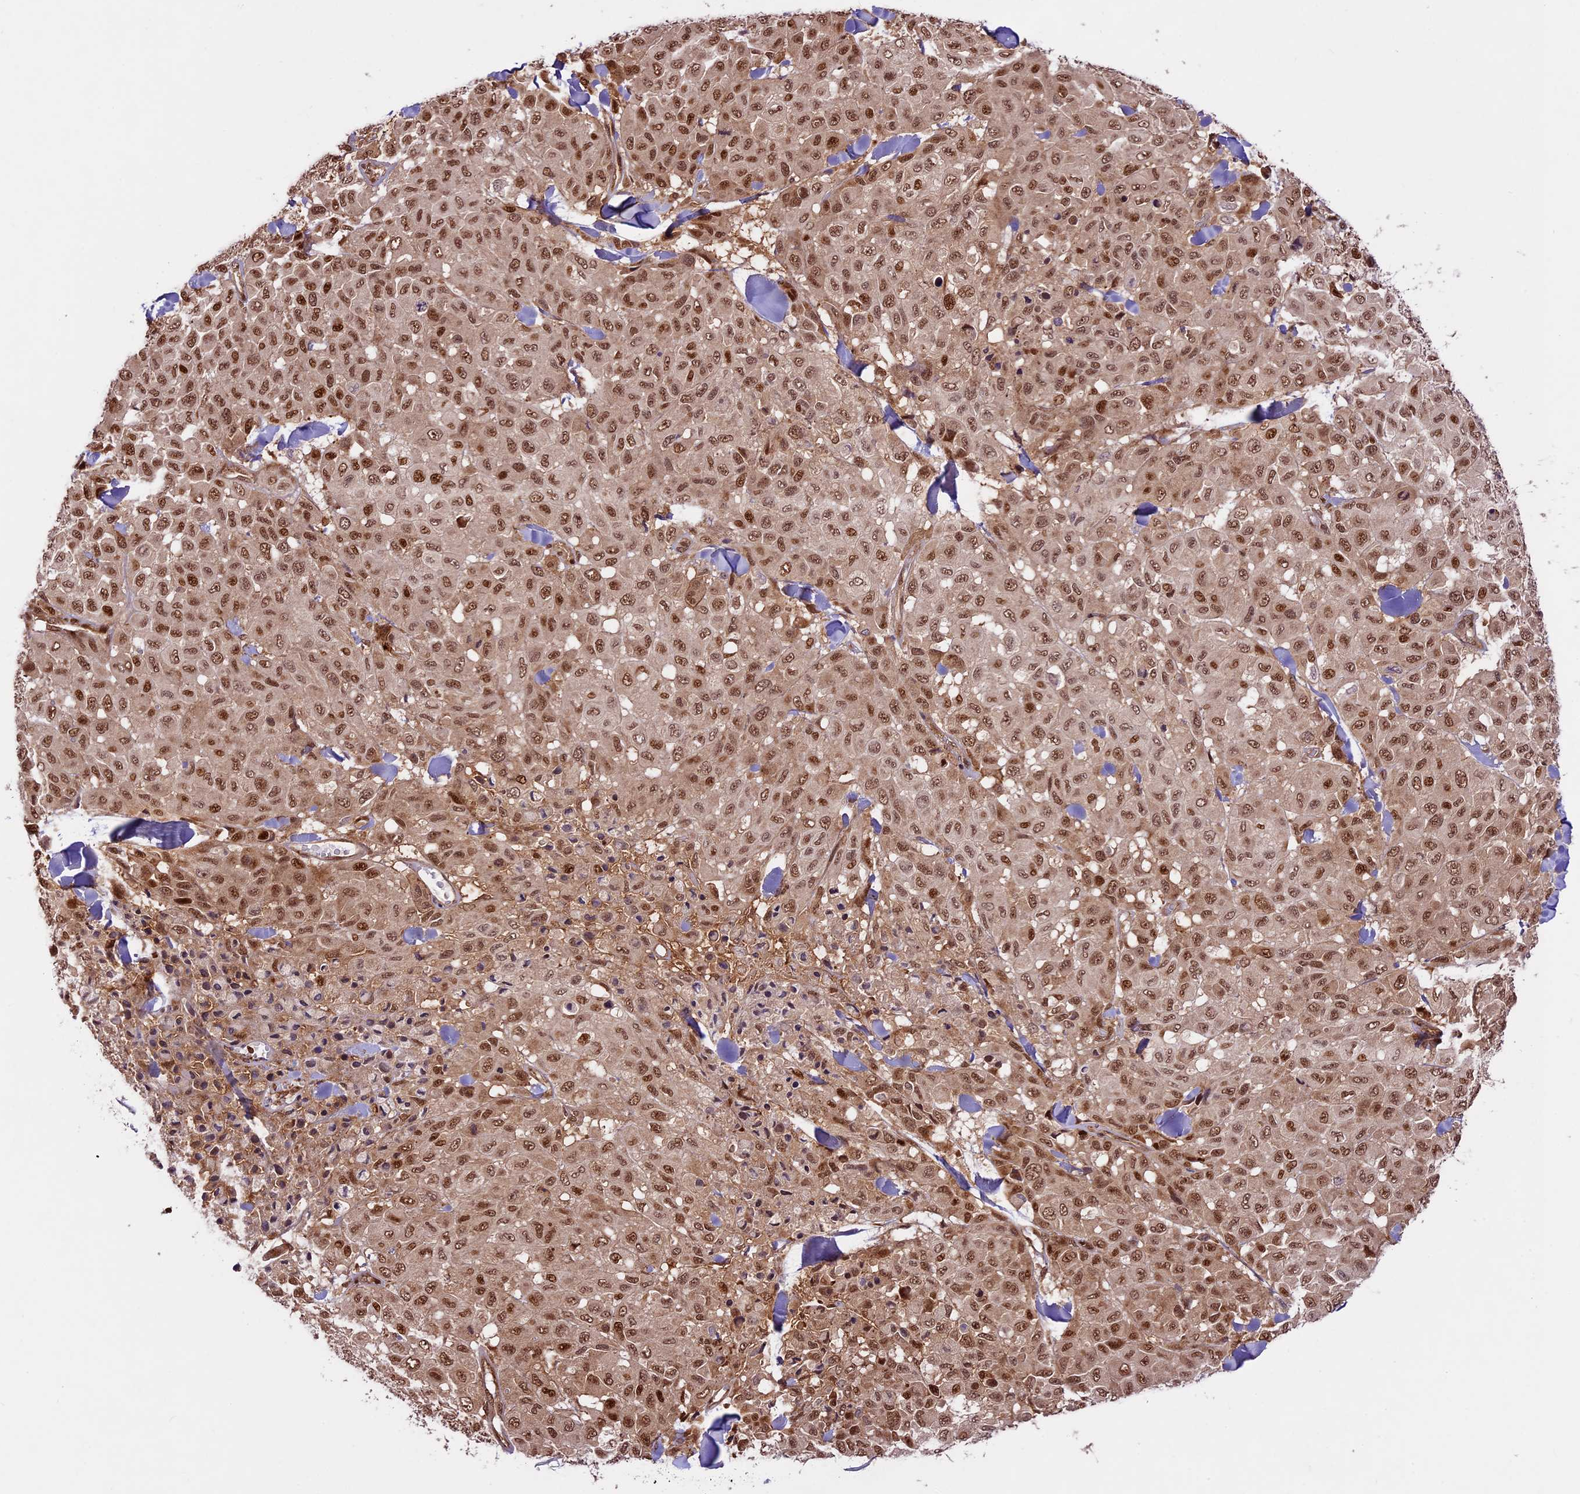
{"staining": {"intensity": "moderate", "quantity": ">75%", "location": "nuclear"}, "tissue": "melanoma", "cell_type": "Tumor cells", "image_type": "cancer", "snomed": [{"axis": "morphology", "description": "Malignant melanoma, Metastatic site"}, {"axis": "topography", "description": "Skin"}], "caption": "Immunohistochemical staining of malignant melanoma (metastatic site) displays medium levels of moderate nuclear protein staining in approximately >75% of tumor cells.", "gene": "DHX38", "patient": {"sex": "female", "age": 81}}